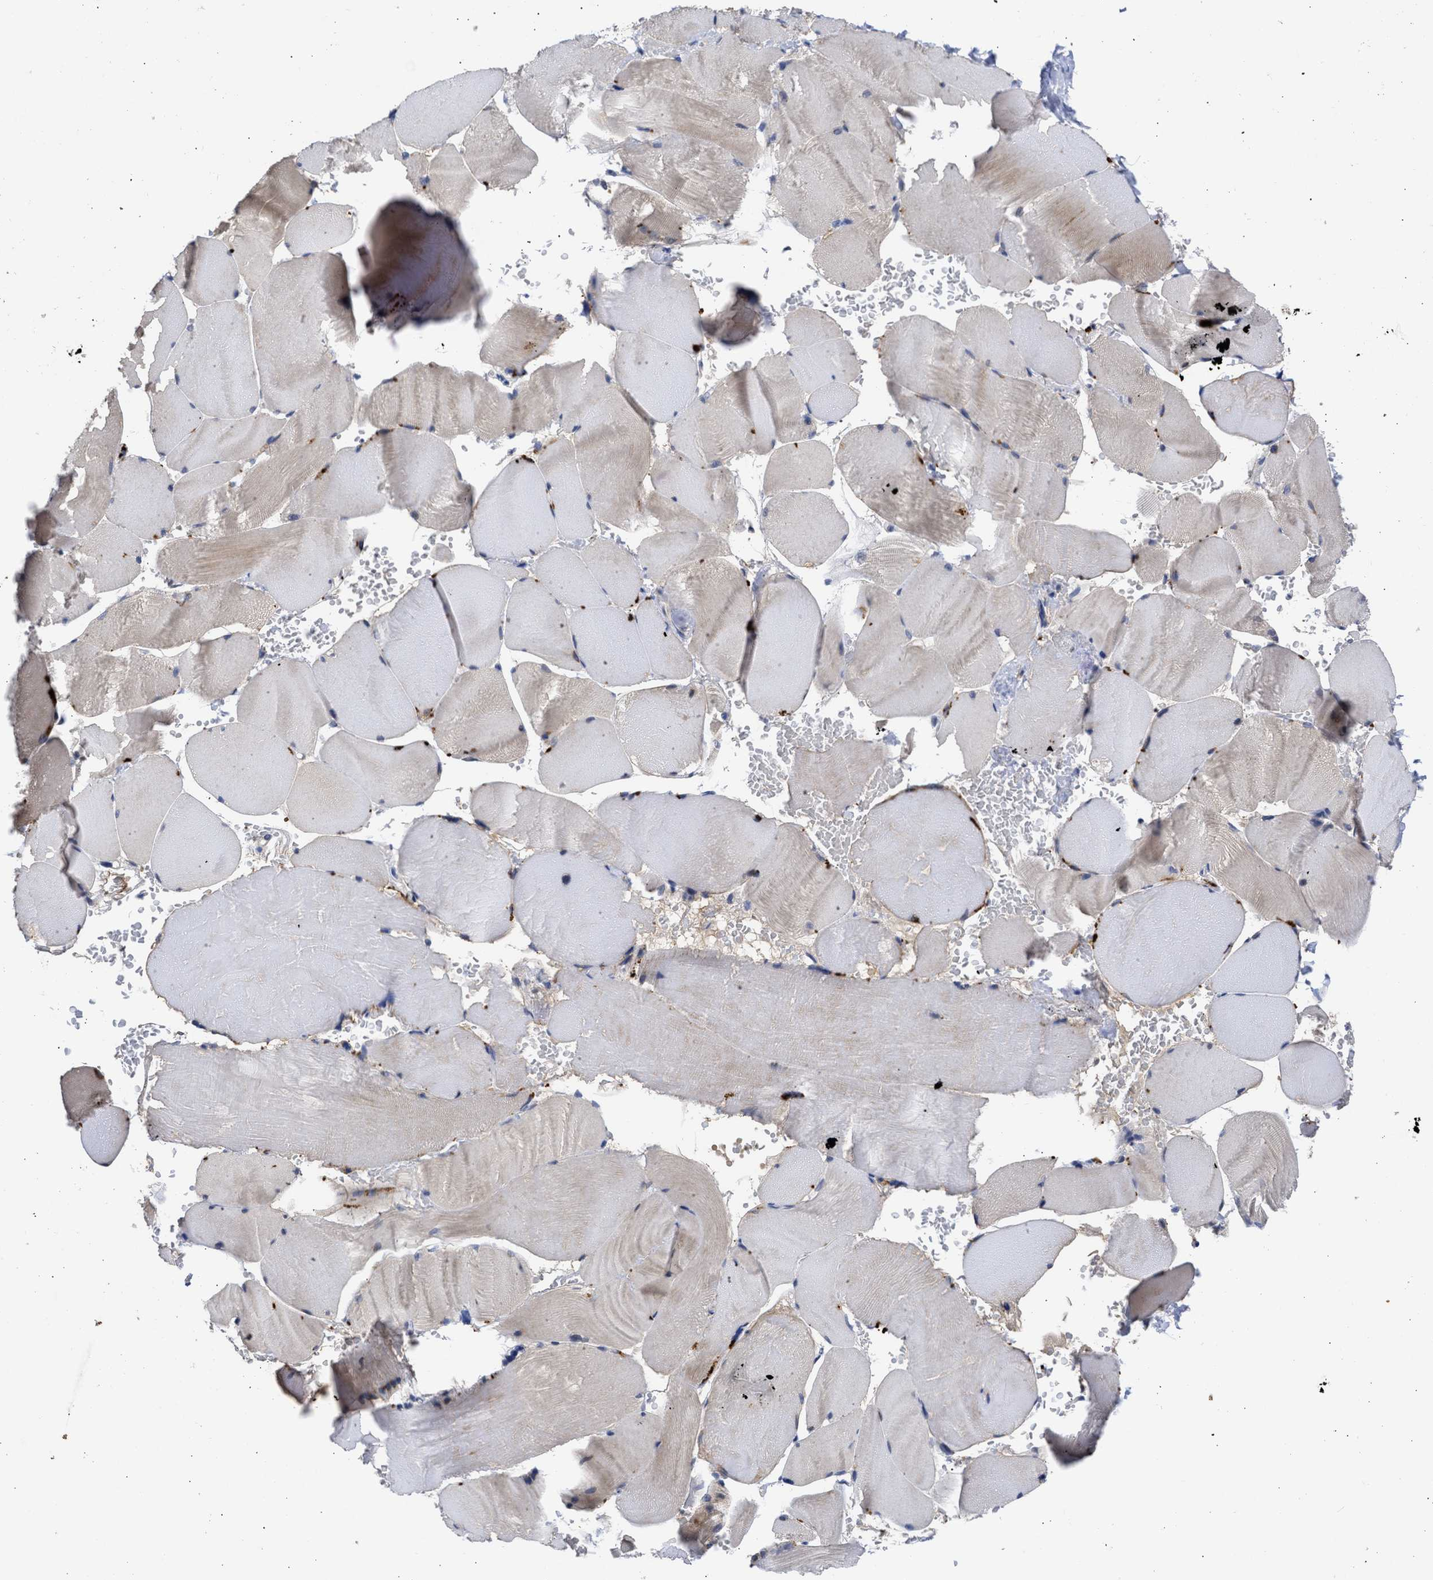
{"staining": {"intensity": "weak", "quantity": "<25%", "location": "cytoplasmic/membranous"}, "tissue": "skeletal muscle", "cell_type": "Myocytes", "image_type": "normal", "snomed": [{"axis": "morphology", "description": "Normal tissue, NOS"}, {"axis": "topography", "description": "Skin"}, {"axis": "topography", "description": "Skeletal muscle"}], "caption": "The IHC micrograph has no significant positivity in myocytes of skeletal muscle.", "gene": "ARHGEF4", "patient": {"sex": "male", "age": 83}}